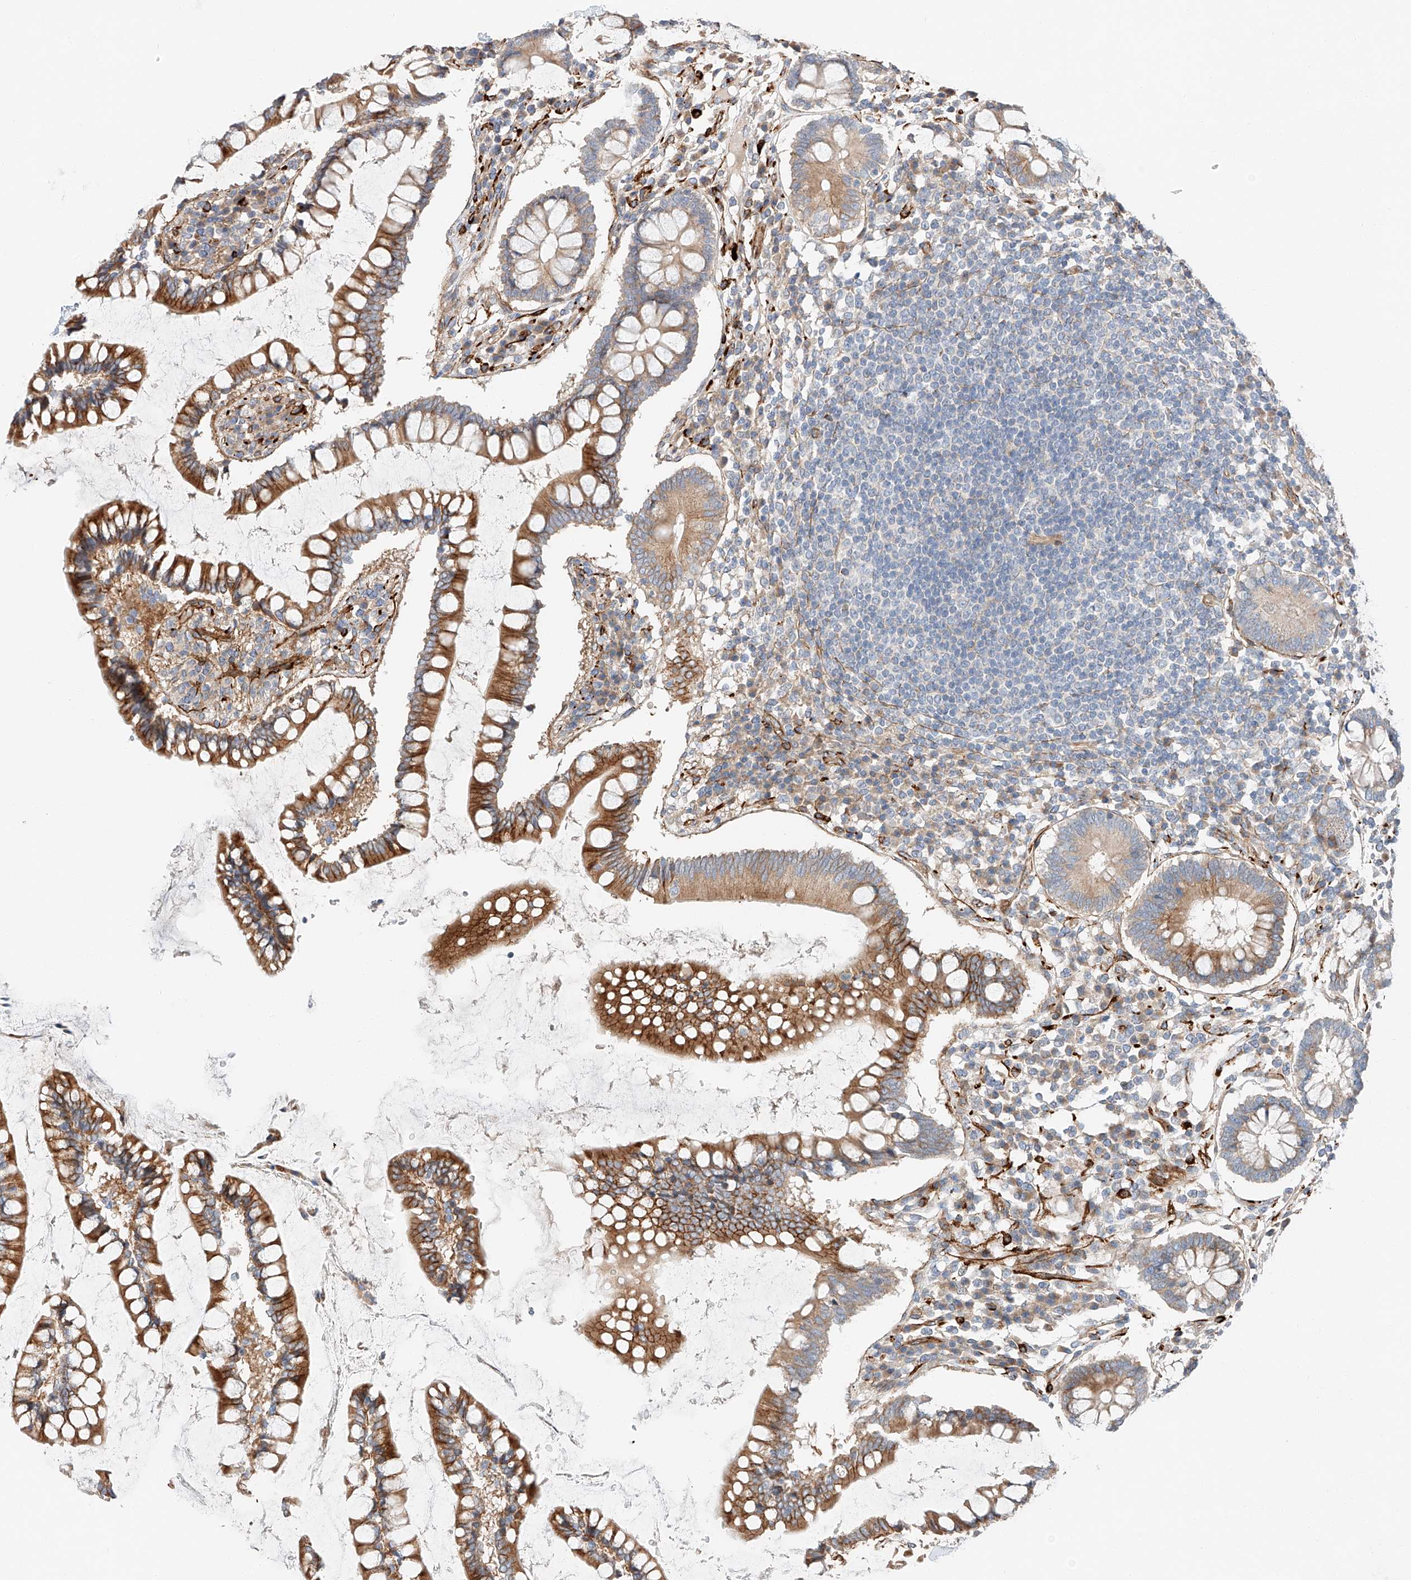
{"staining": {"intensity": "moderate", "quantity": ">75%", "location": "cytoplasmic/membranous"}, "tissue": "colon", "cell_type": "Endothelial cells", "image_type": "normal", "snomed": [{"axis": "morphology", "description": "Normal tissue, NOS"}, {"axis": "topography", "description": "Colon"}], "caption": "Immunohistochemical staining of unremarkable human colon exhibits medium levels of moderate cytoplasmic/membranous expression in approximately >75% of endothelial cells. The staining was performed using DAB to visualize the protein expression in brown, while the nuclei were stained in blue with hematoxylin (Magnification: 20x).", "gene": "MINDY4", "patient": {"sex": "female", "age": 79}}